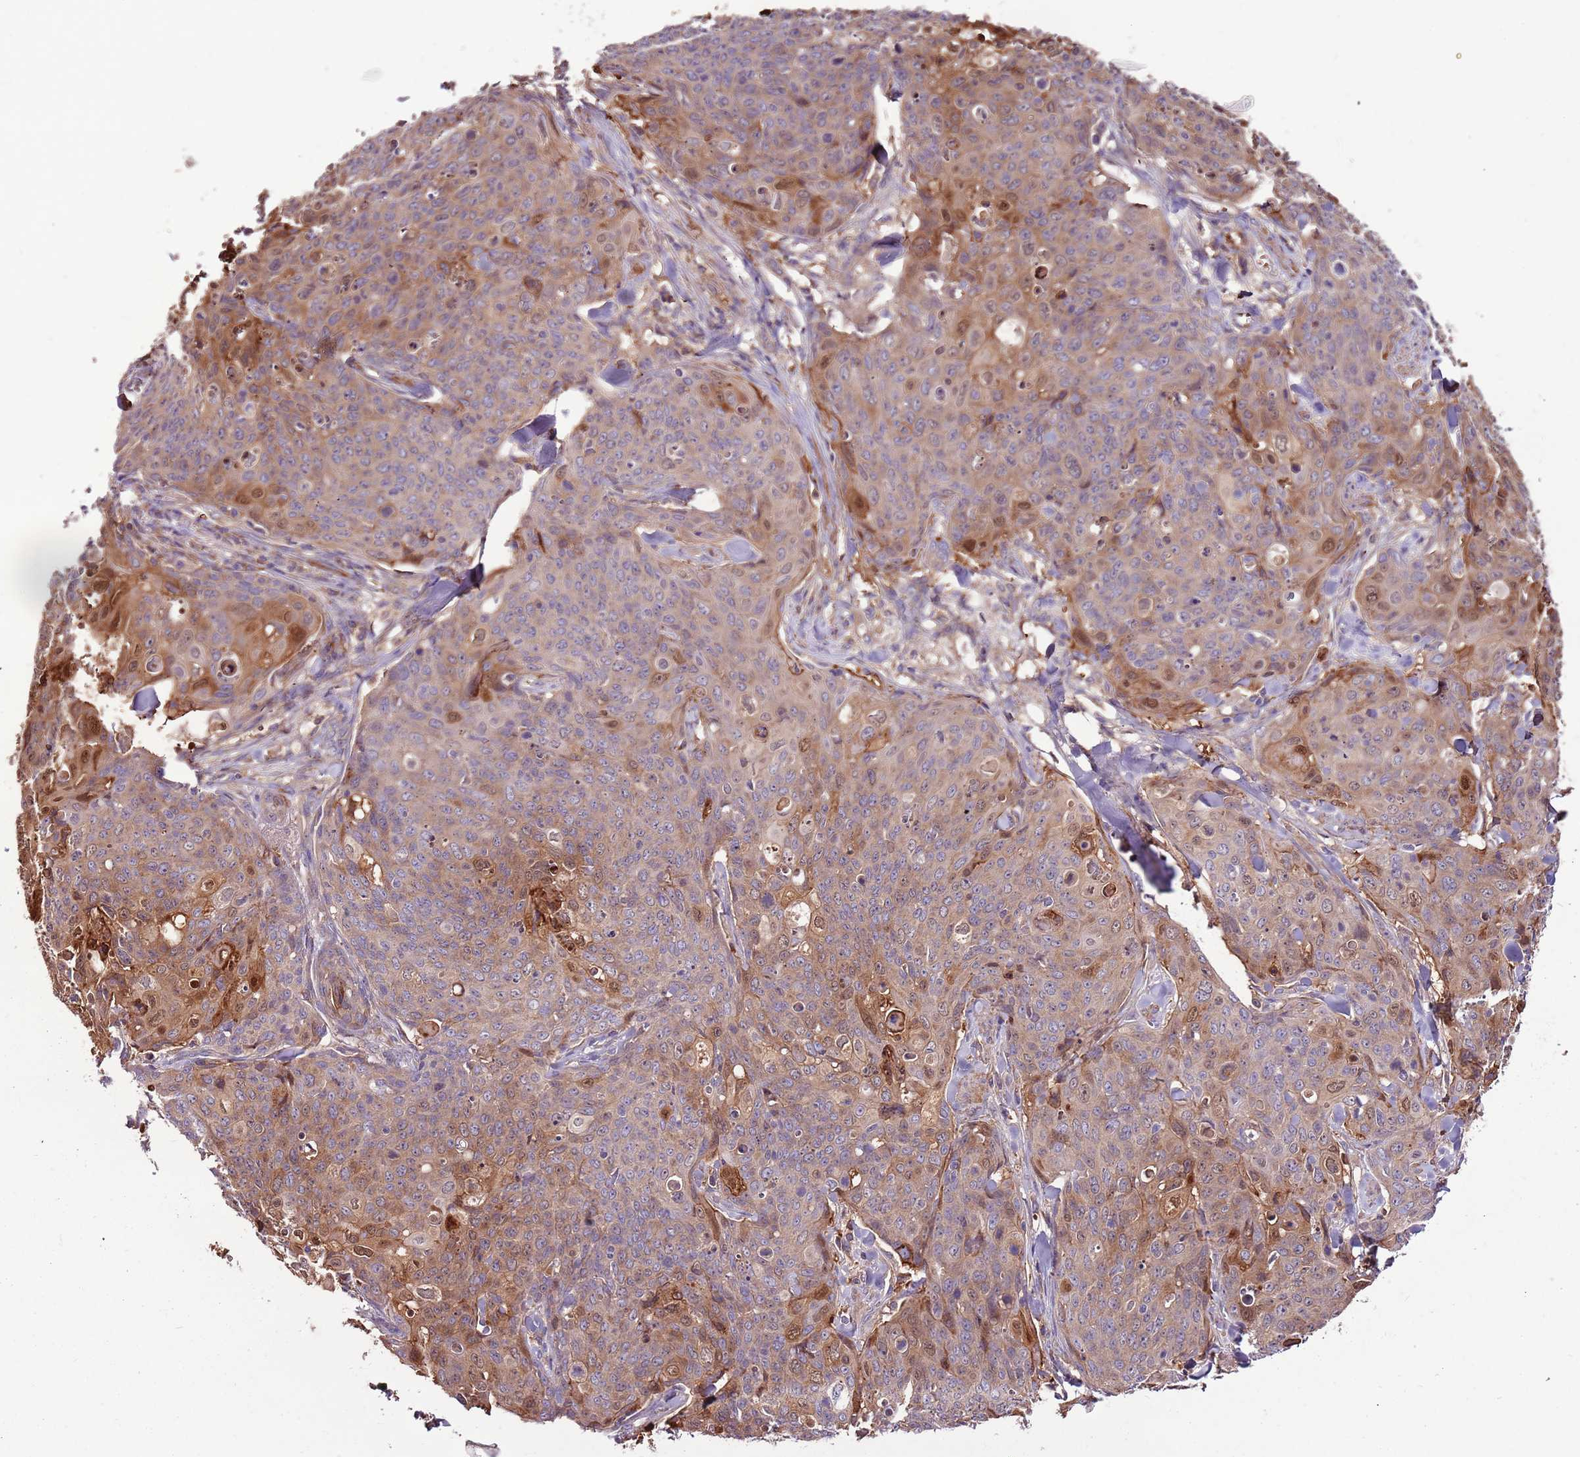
{"staining": {"intensity": "moderate", "quantity": "<25%", "location": "cytoplasmic/membranous,nuclear"}, "tissue": "skin cancer", "cell_type": "Tumor cells", "image_type": "cancer", "snomed": [{"axis": "morphology", "description": "Squamous cell carcinoma, NOS"}, {"axis": "topography", "description": "Skin"}, {"axis": "topography", "description": "Vulva"}], "caption": "This photomicrograph reveals squamous cell carcinoma (skin) stained with IHC to label a protein in brown. The cytoplasmic/membranous and nuclear of tumor cells show moderate positivity for the protein. Nuclei are counter-stained blue.", "gene": "DENR", "patient": {"sex": "female", "age": 85}}